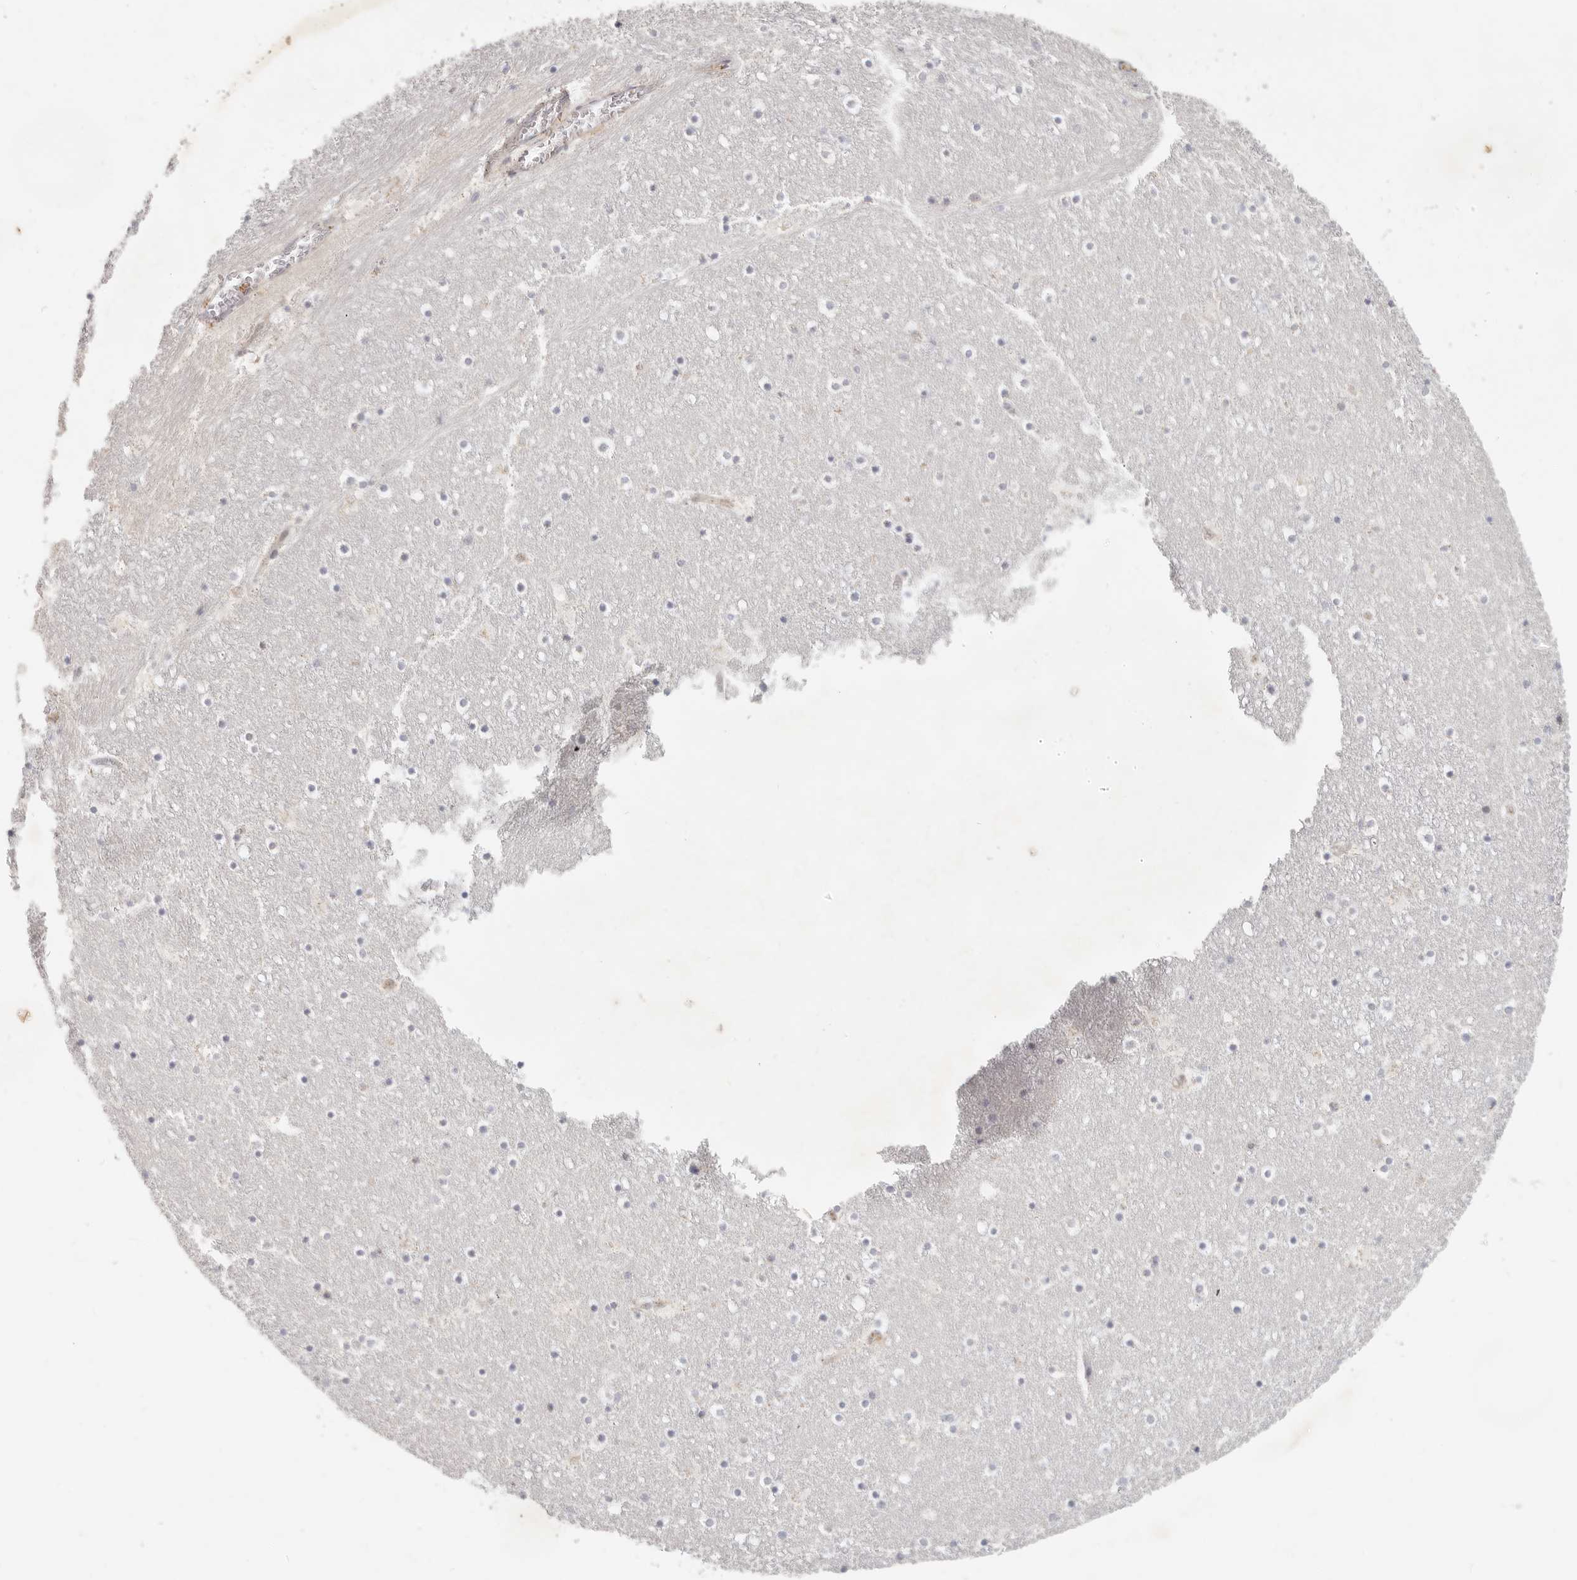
{"staining": {"intensity": "negative", "quantity": "none", "location": "none"}, "tissue": "caudate", "cell_type": "Glial cells", "image_type": "normal", "snomed": [{"axis": "morphology", "description": "Normal tissue, NOS"}, {"axis": "topography", "description": "Lateral ventricle wall"}], "caption": "Immunohistochemical staining of normal caudate exhibits no significant expression in glial cells.", "gene": "TFB2M", "patient": {"sex": "male", "age": 45}}